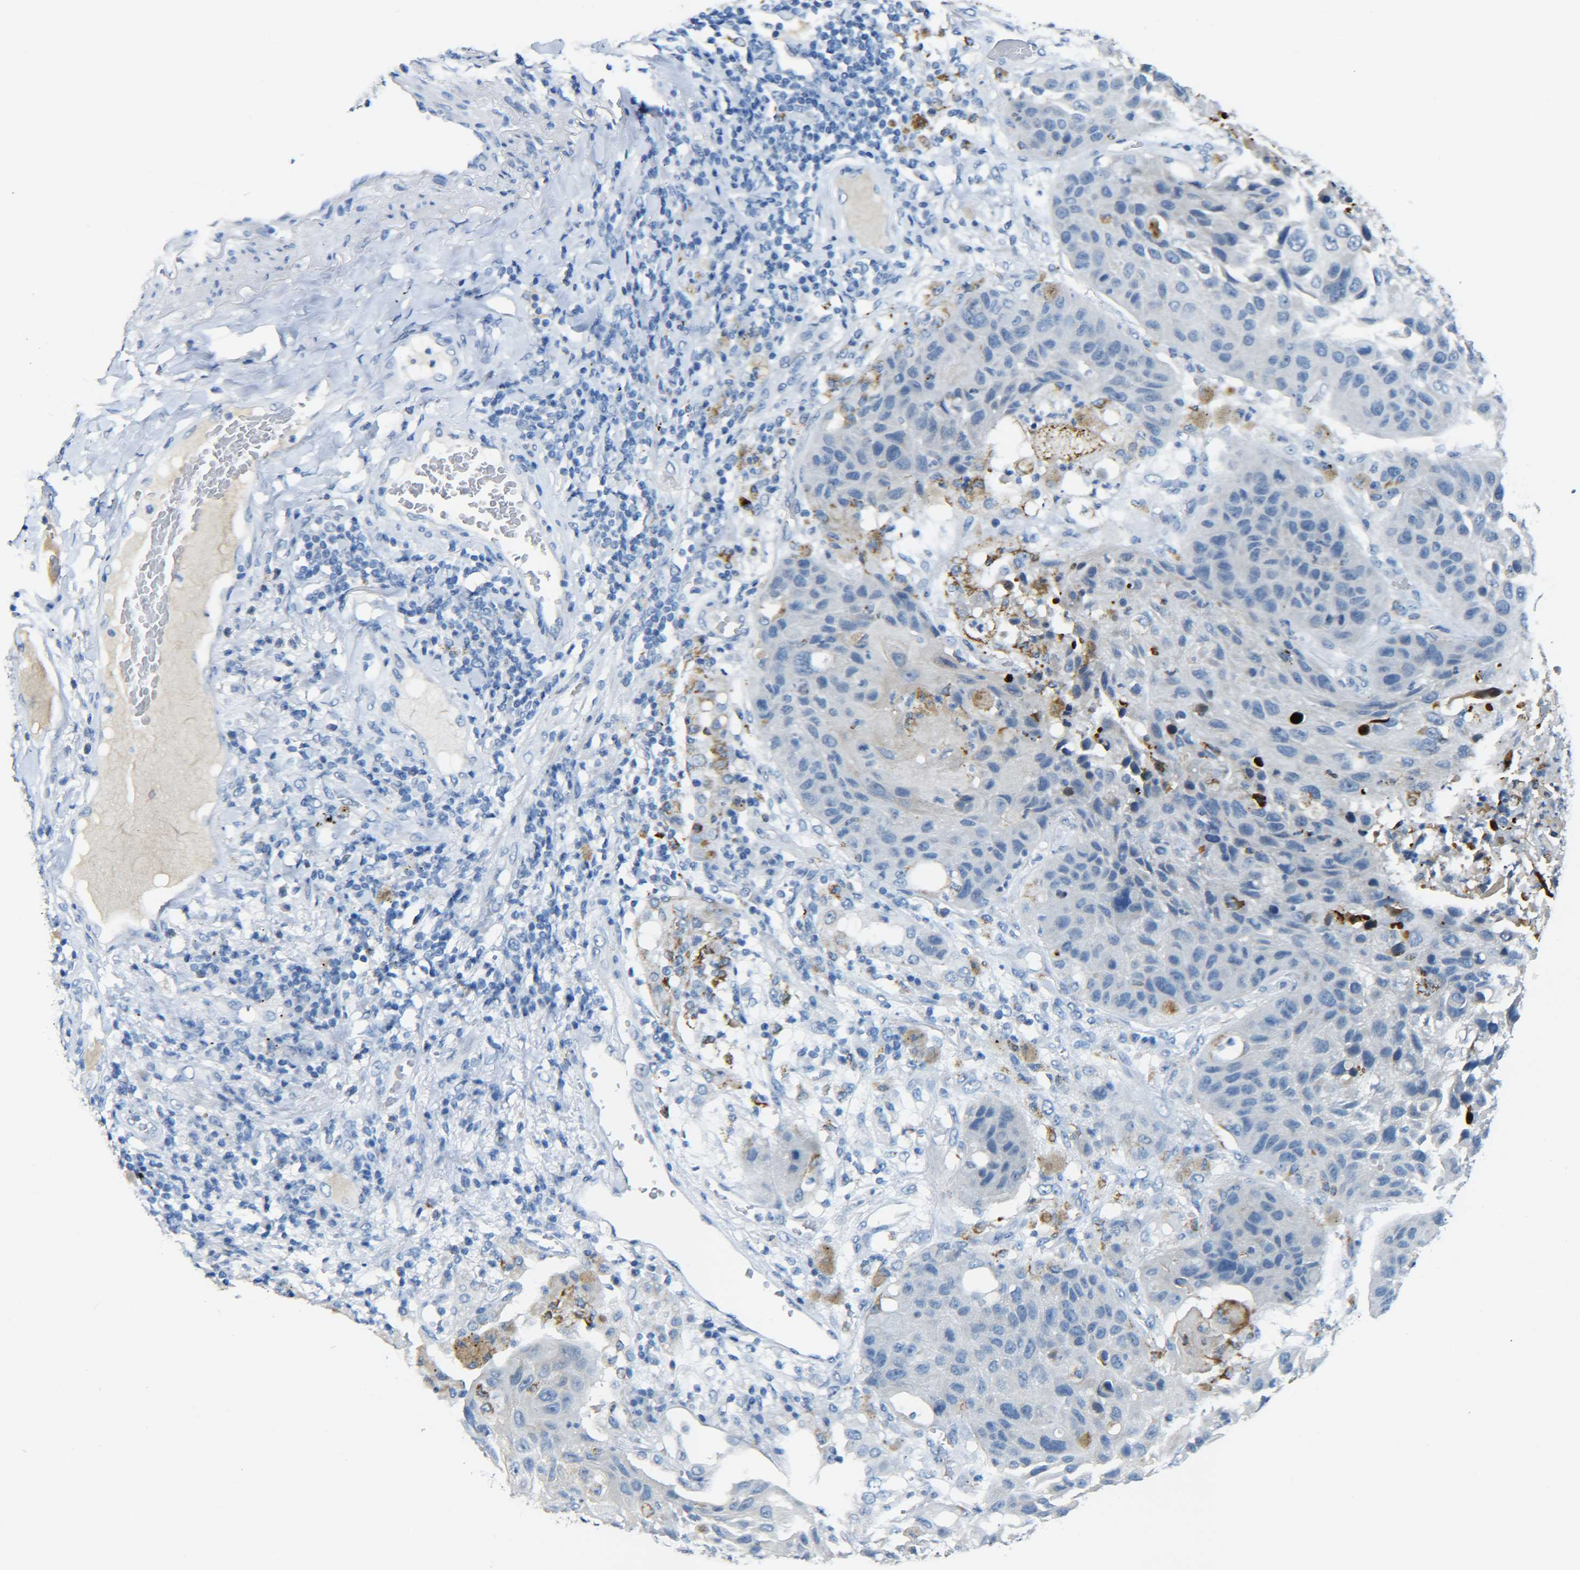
{"staining": {"intensity": "negative", "quantity": "none", "location": "none"}, "tissue": "lung cancer", "cell_type": "Tumor cells", "image_type": "cancer", "snomed": [{"axis": "morphology", "description": "Squamous cell carcinoma, NOS"}, {"axis": "topography", "description": "Lung"}], "caption": "There is no significant positivity in tumor cells of squamous cell carcinoma (lung). (DAB (3,3'-diaminobenzidine) immunohistochemistry (IHC) visualized using brightfield microscopy, high magnification).", "gene": "C15orf48", "patient": {"sex": "male", "age": 57}}